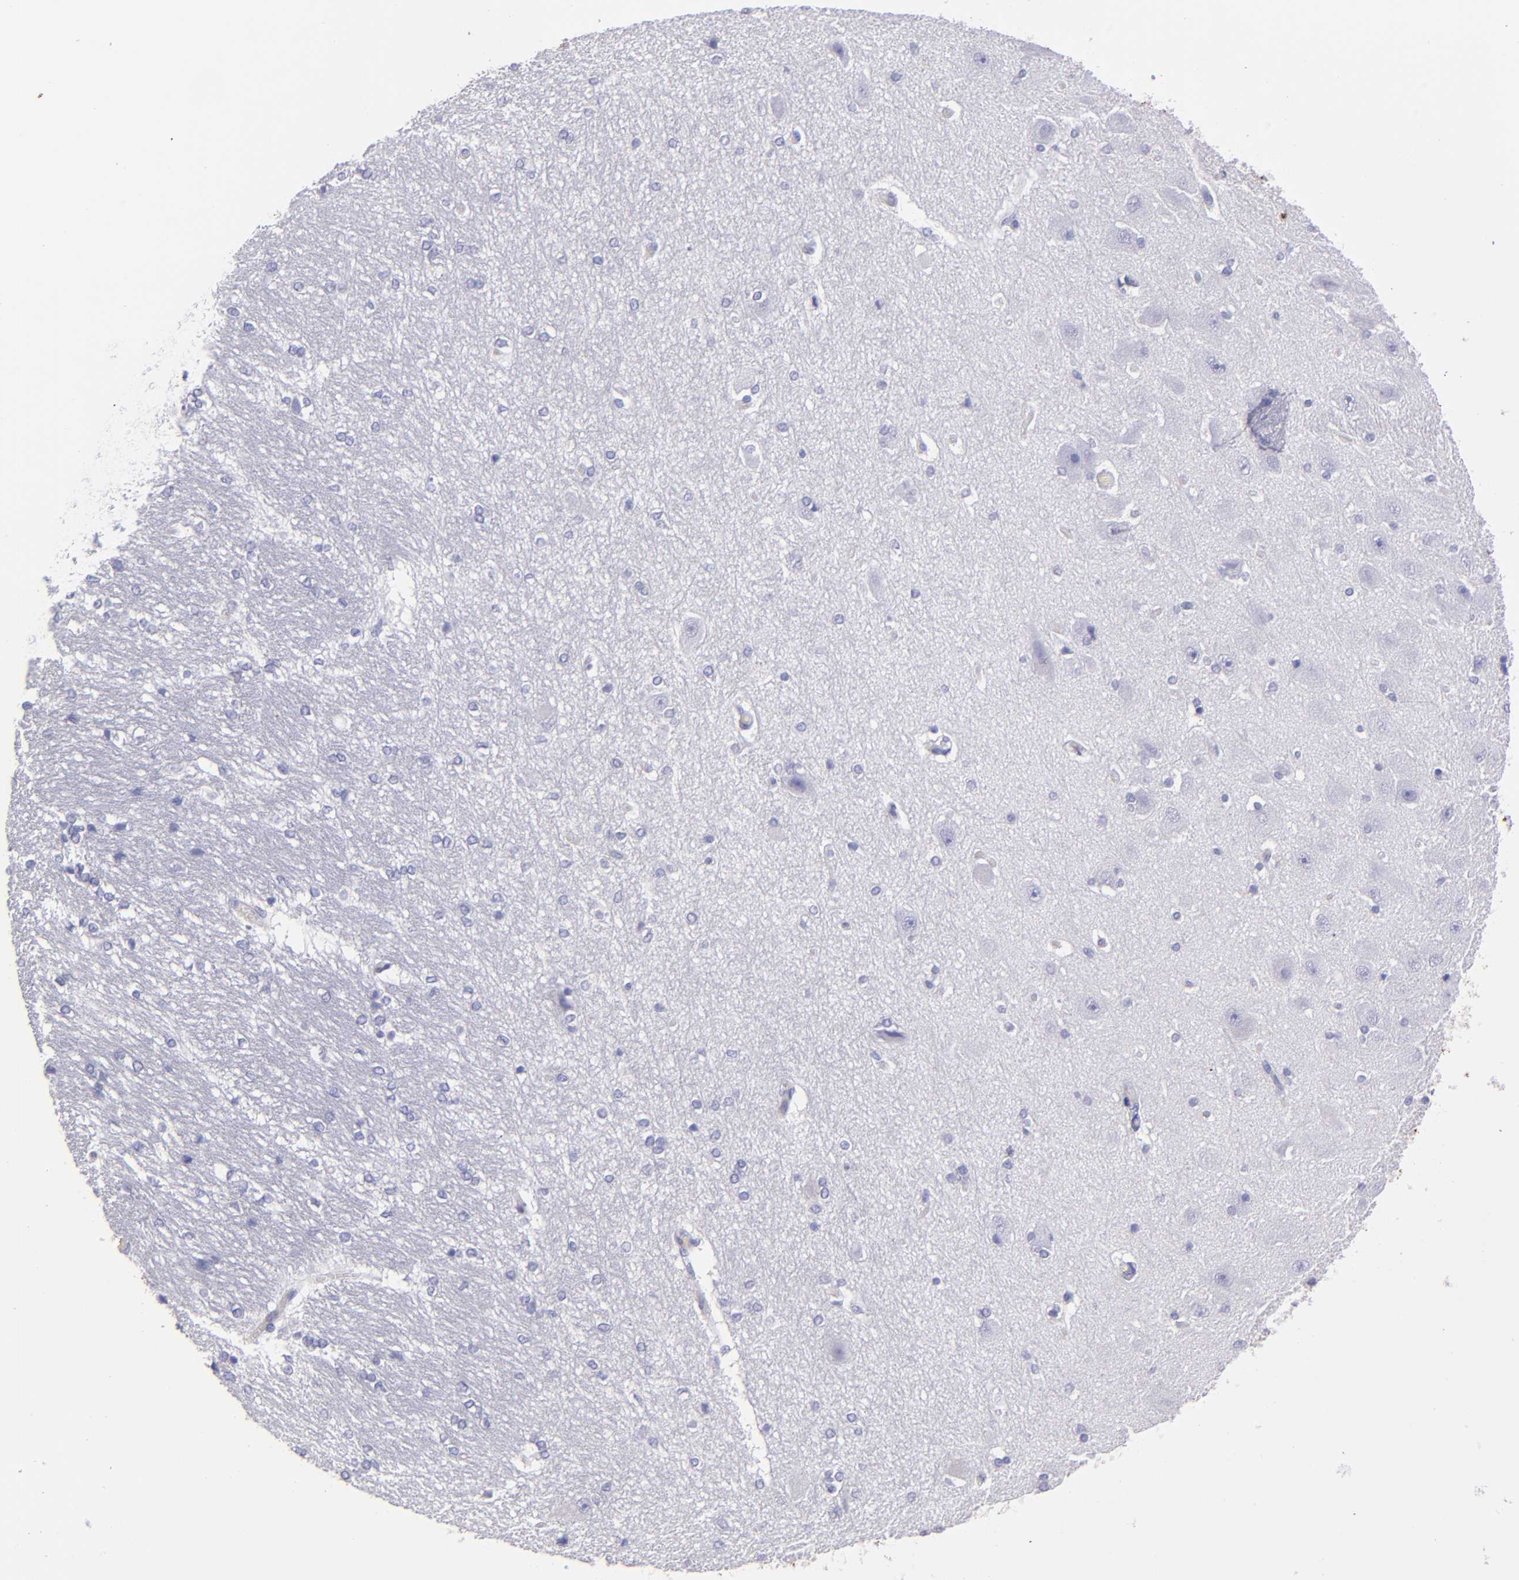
{"staining": {"intensity": "negative", "quantity": "none", "location": "none"}, "tissue": "hippocampus", "cell_type": "Glial cells", "image_type": "normal", "snomed": [{"axis": "morphology", "description": "Normal tissue, NOS"}, {"axis": "topography", "description": "Hippocampus"}], "caption": "Immunohistochemical staining of unremarkable human hippocampus exhibits no significant expression in glial cells. Brightfield microscopy of immunohistochemistry stained with DAB (3,3'-diaminobenzidine) (brown) and hematoxylin (blue), captured at high magnification.", "gene": "TG", "patient": {"sex": "female", "age": 19}}